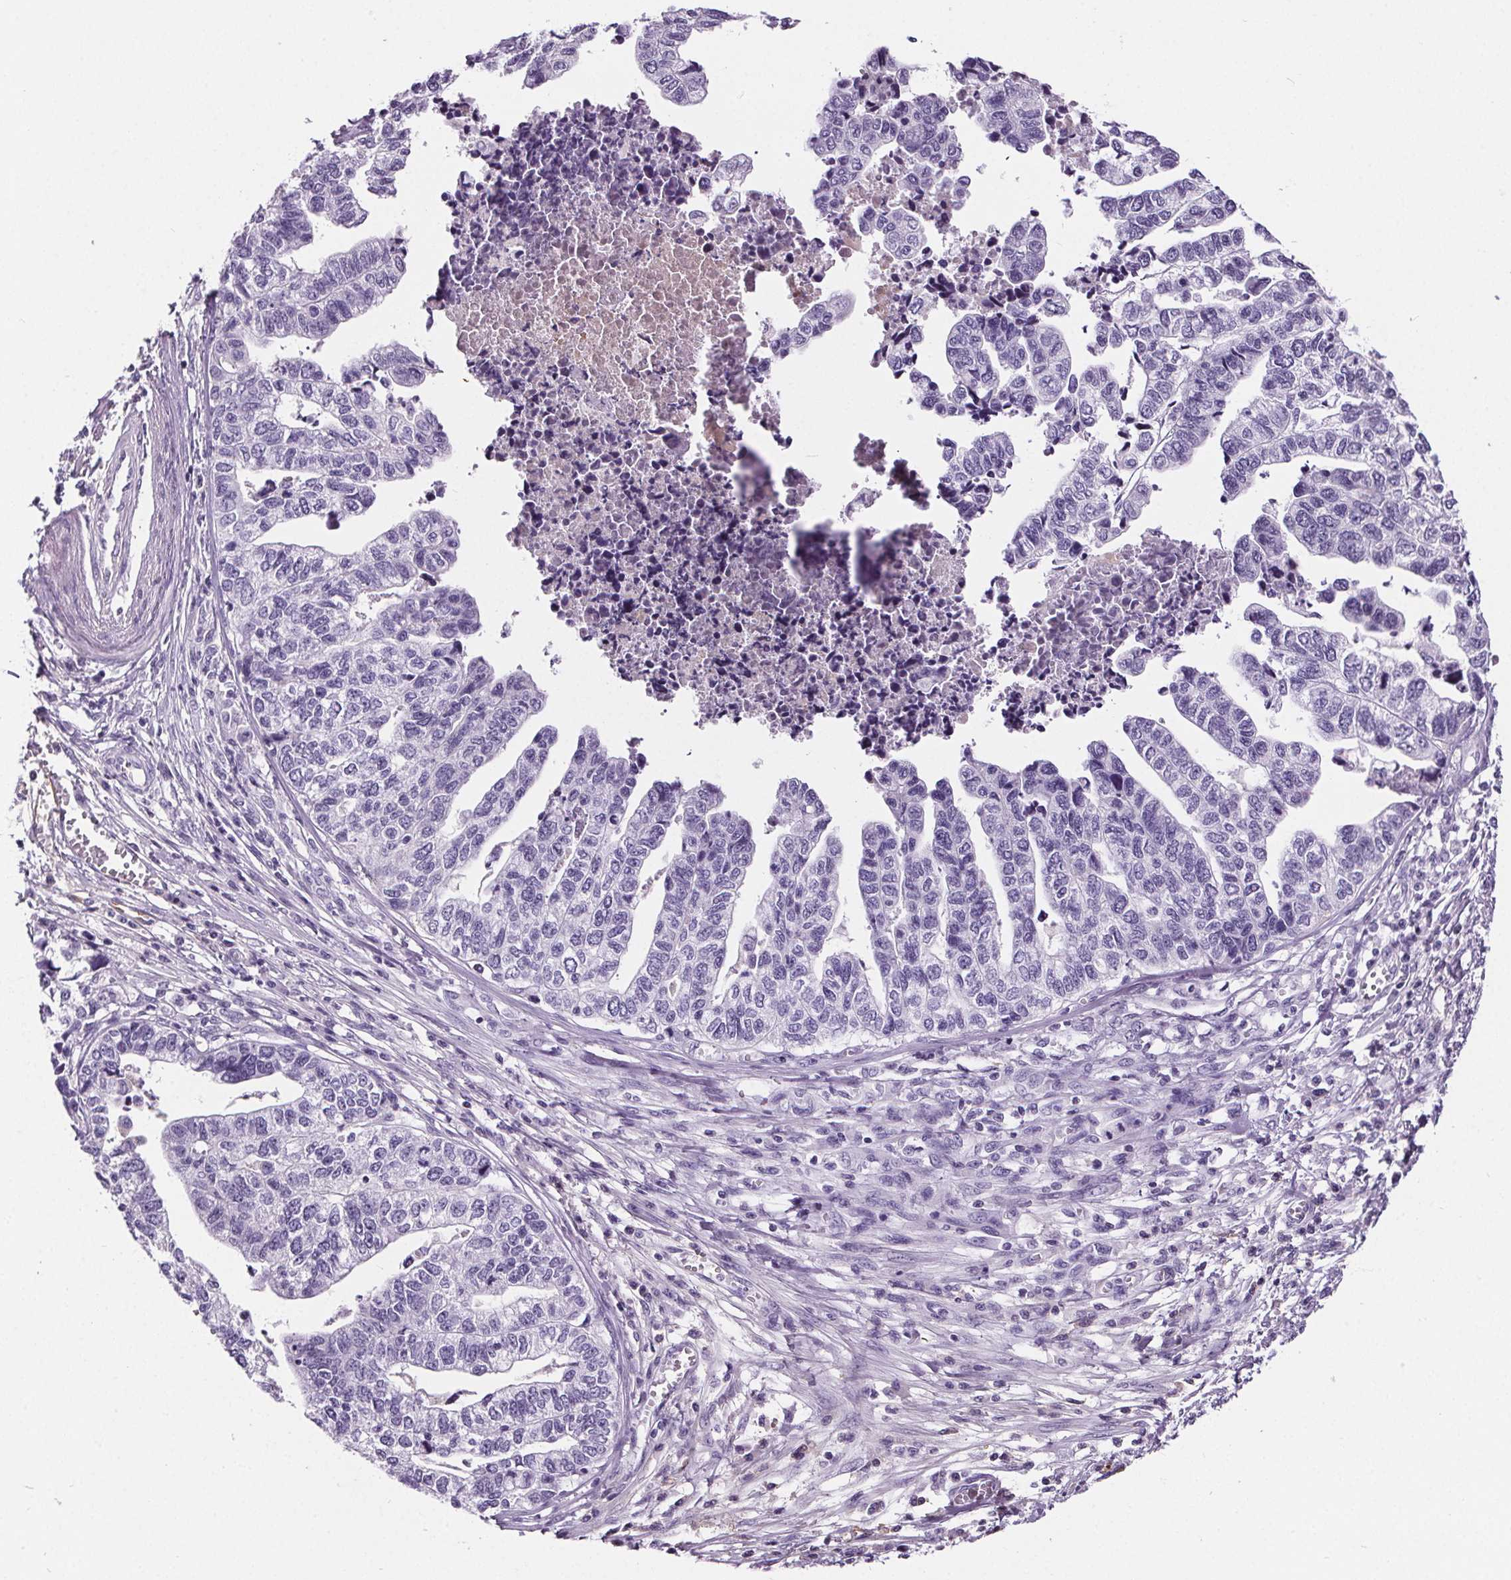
{"staining": {"intensity": "negative", "quantity": "none", "location": "none"}, "tissue": "stomach cancer", "cell_type": "Tumor cells", "image_type": "cancer", "snomed": [{"axis": "morphology", "description": "Adenocarcinoma, NOS"}, {"axis": "topography", "description": "Stomach, upper"}], "caption": "DAB (3,3'-diaminobenzidine) immunohistochemical staining of stomach adenocarcinoma demonstrates no significant positivity in tumor cells. (DAB (3,3'-diaminobenzidine) immunohistochemistry with hematoxylin counter stain).", "gene": "CD5L", "patient": {"sex": "female", "age": 67}}